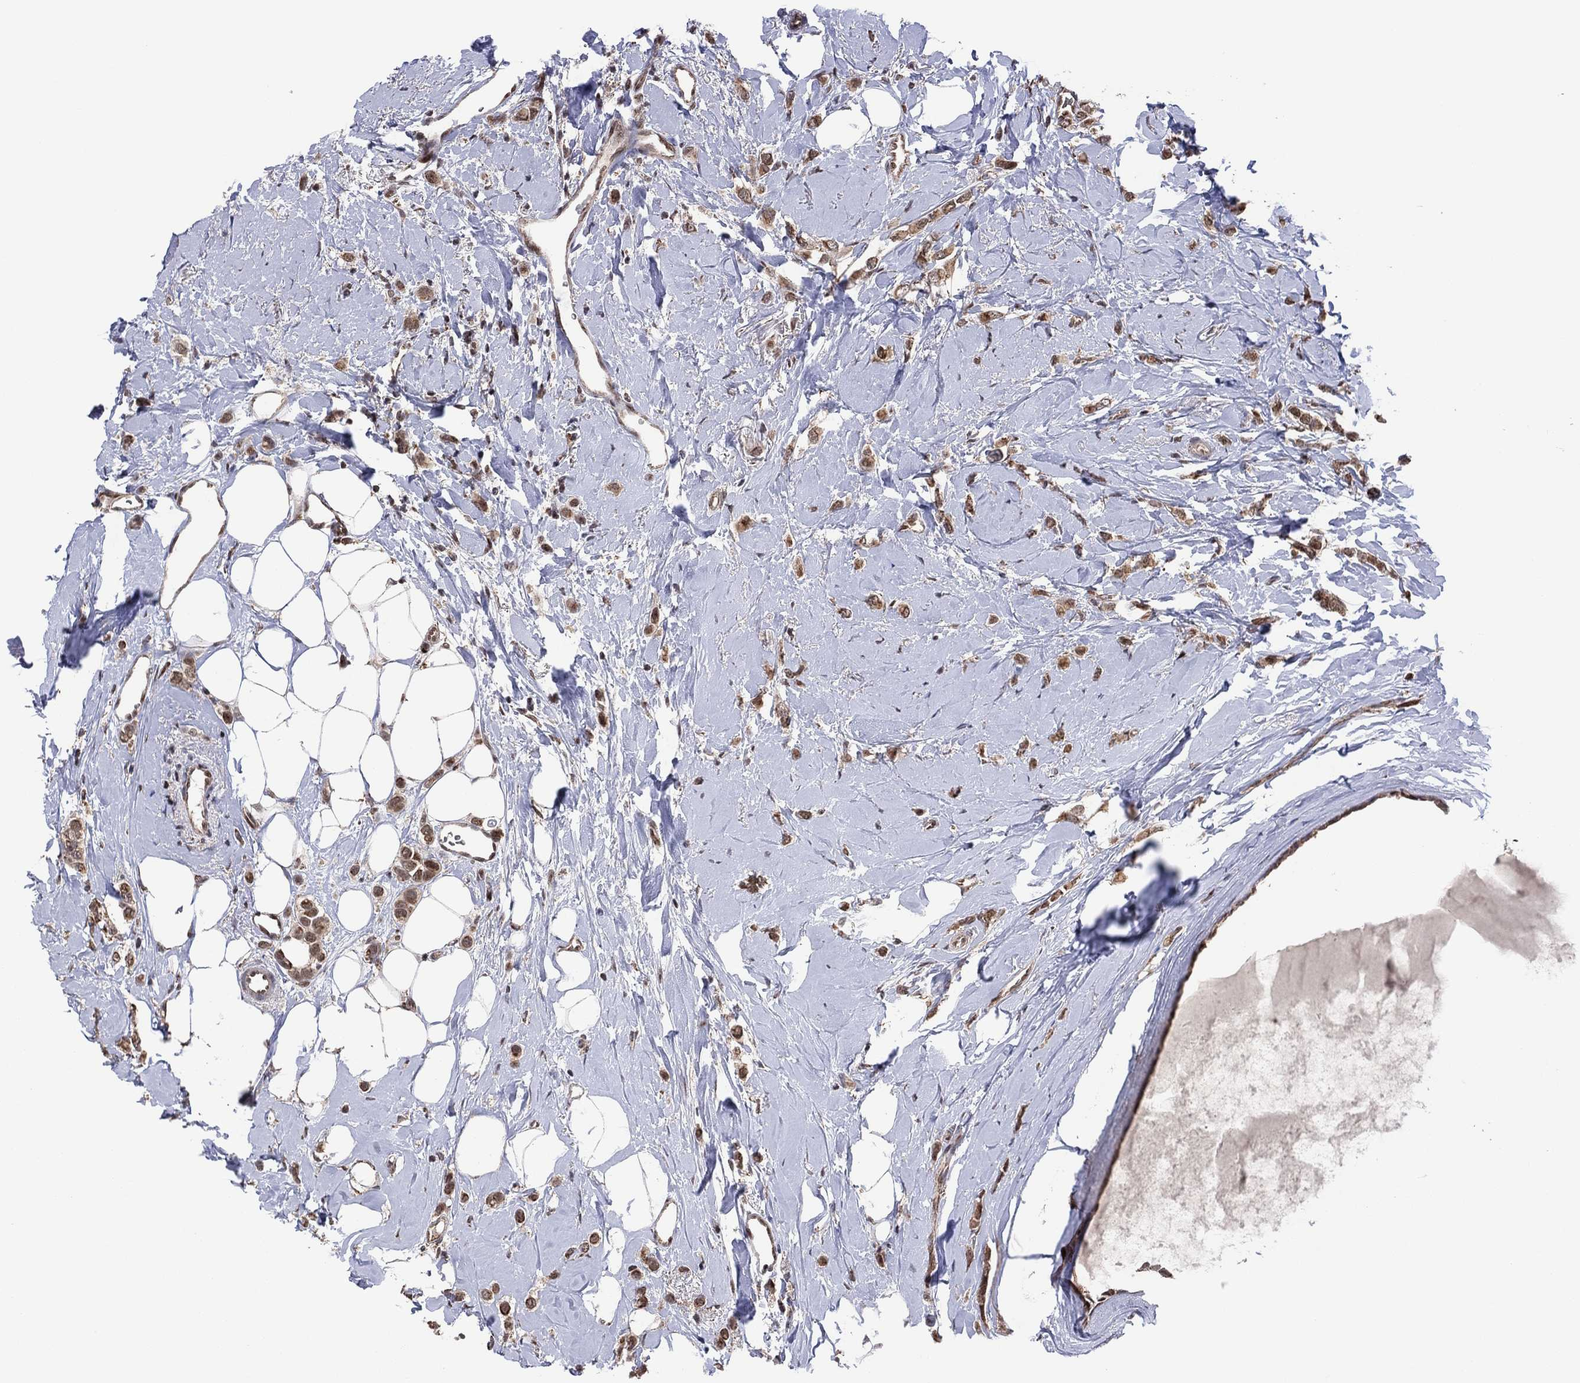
{"staining": {"intensity": "moderate", "quantity": ">75%", "location": "cytoplasmic/membranous"}, "tissue": "breast cancer", "cell_type": "Tumor cells", "image_type": "cancer", "snomed": [{"axis": "morphology", "description": "Lobular carcinoma"}, {"axis": "topography", "description": "Breast"}], "caption": "Human breast cancer (lobular carcinoma) stained for a protein (brown) shows moderate cytoplasmic/membranous positive staining in approximately >75% of tumor cells.", "gene": "PIDD1", "patient": {"sex": "female", "age": 66}}